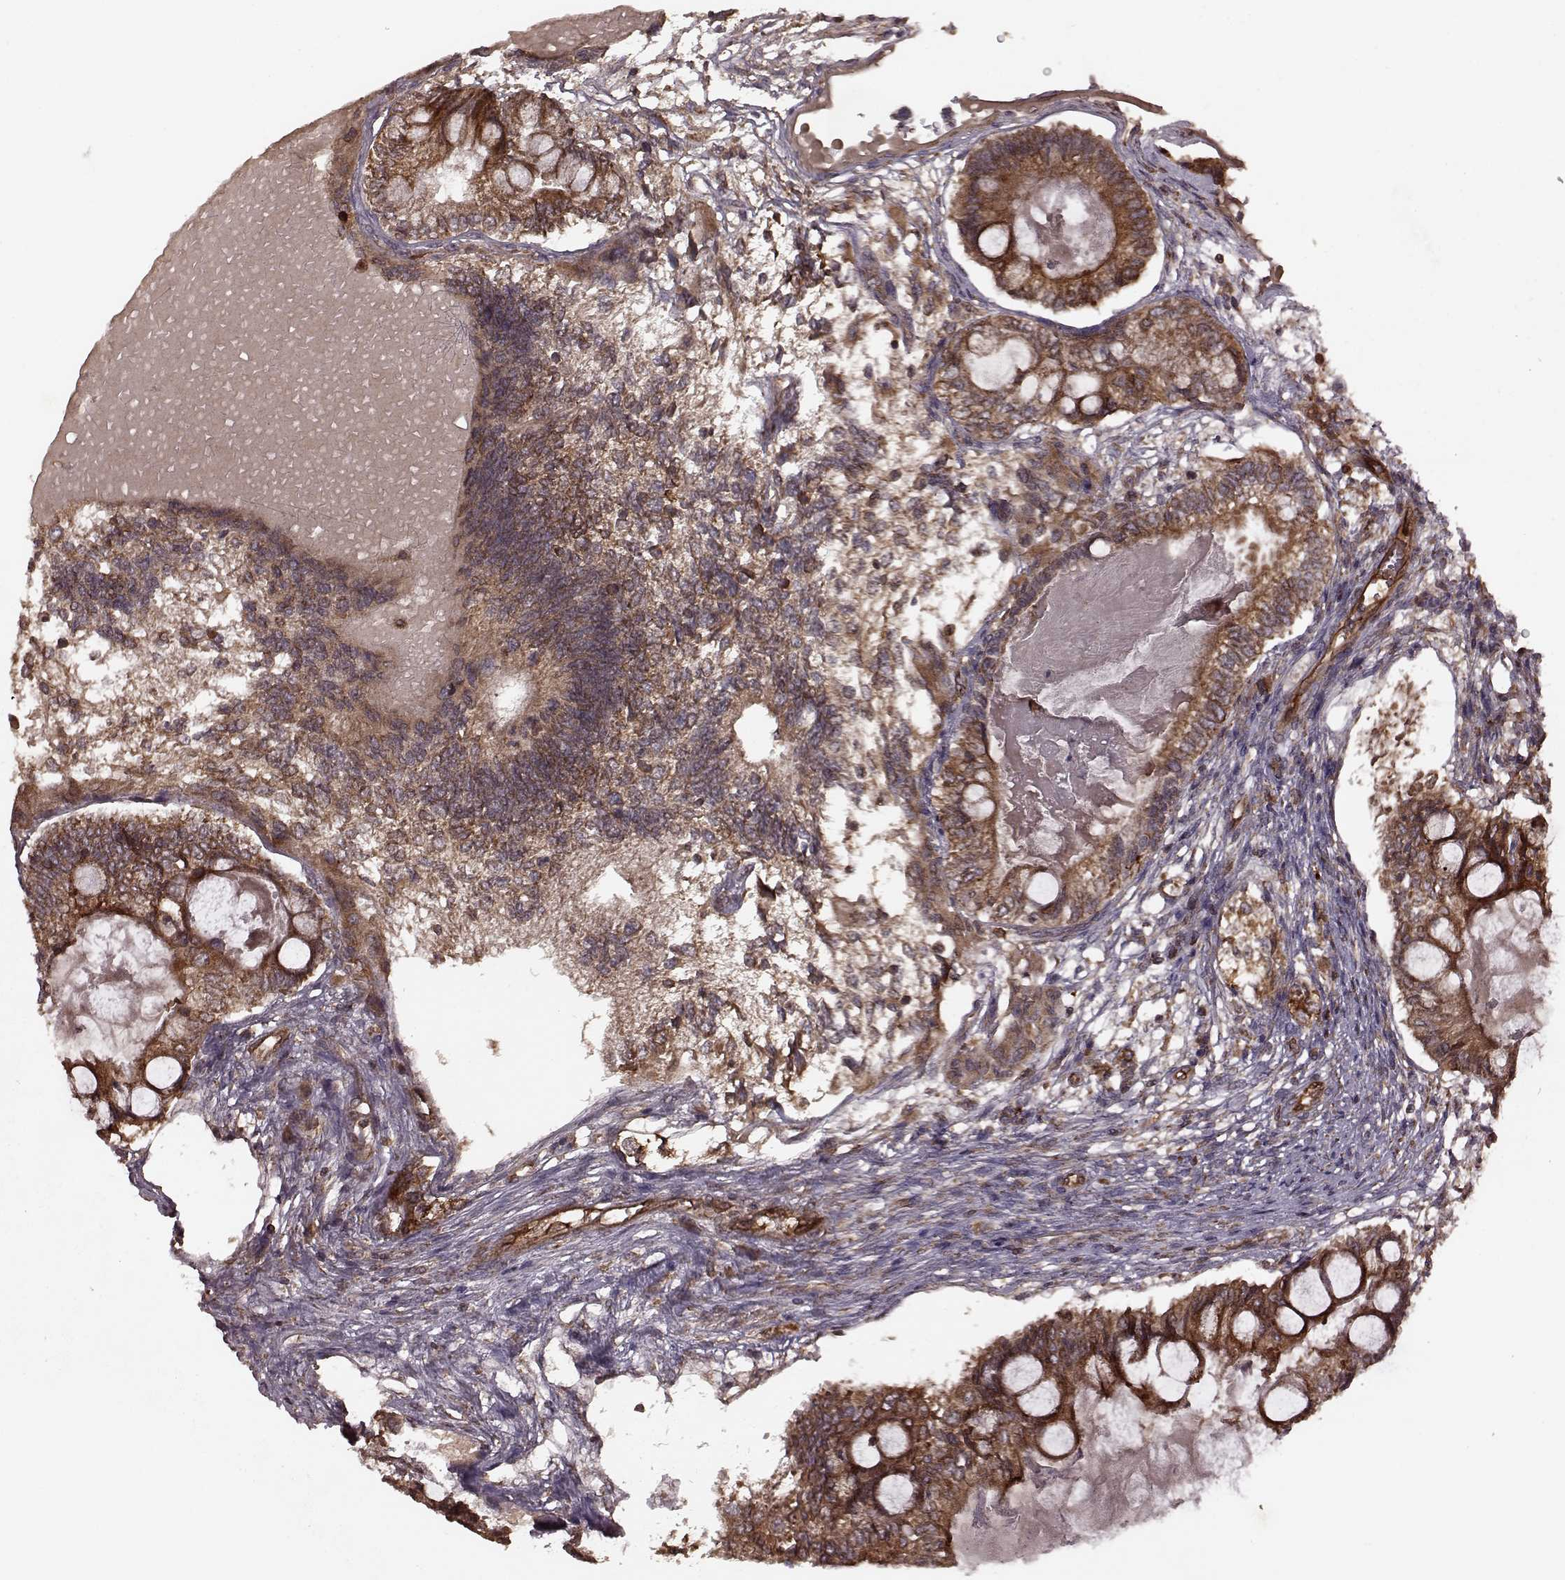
{"staining": {"intensity": "strong", "quantity": ">75%", "location": "cytoplasmic/membranous"}, "tissue": "testis cancer", "cell_type": "Tumor cells", "image_type": "cancer", "snomed": [{"axis": "morphology", "description": "Seminoma, NOS"}, {"axis": "morphology", "description": "Carcinoma, Embryonal, NOS"}, {"axis": "topography", "description": "Testis"}], "caption": "This image reveals IHC staining of testis cancer (embryonal carcinoma), with high strong cytoplasmic/membranous positivity in about >75% of tumor cells.", "gene": "AGPAT1", "patient": {"sex": "male", "age": 41}}